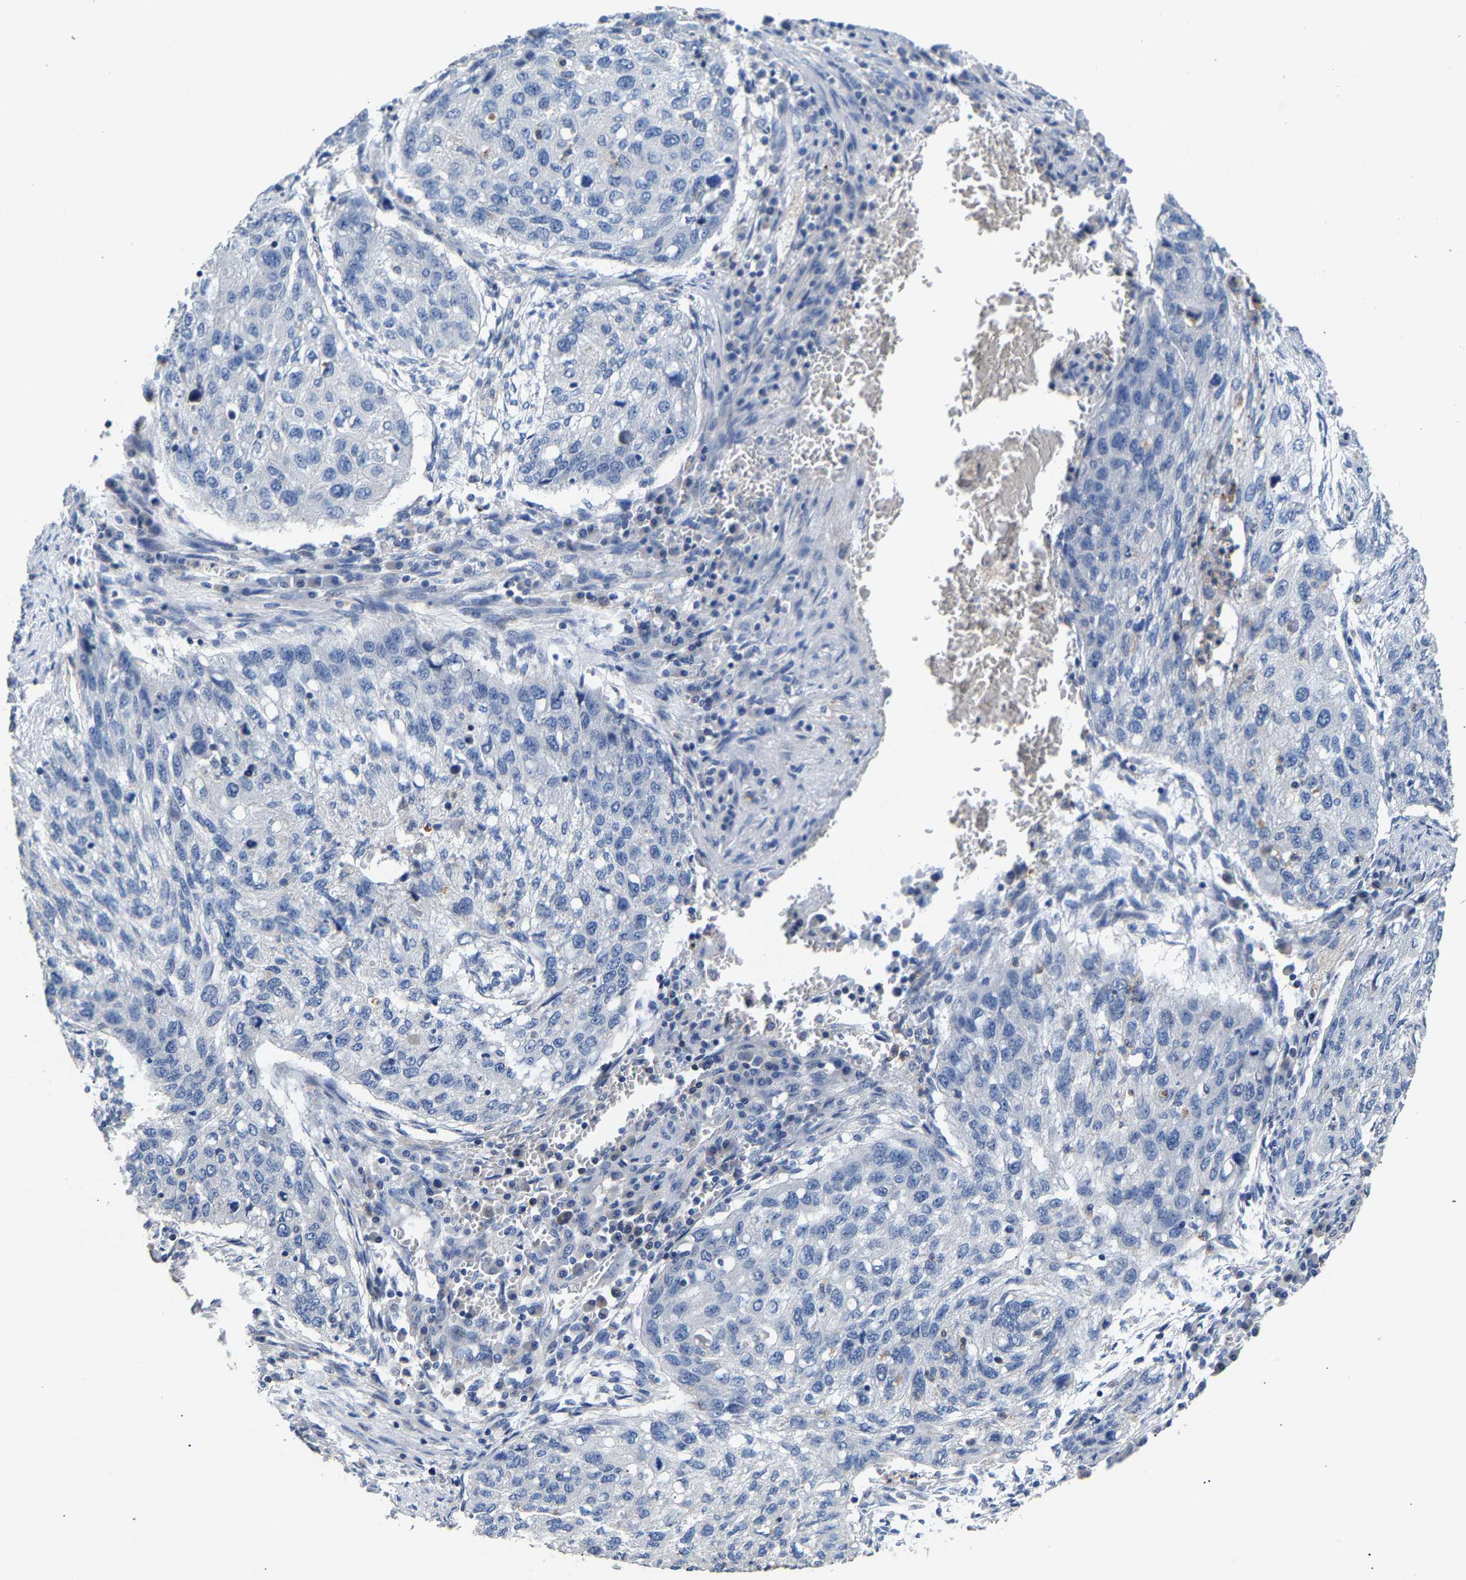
{"staining": {"intensity": "negative", "quantity": "none", "location": "none"}, "tissue": "lung cancer", "cell_type": "Tumor cells", "image_type": "cancer", "snomed": [{"axis": "morphology", "description": "Squamous cell carcinoma, NOS"}, {"axis": "topography", "description": "Lung"}], "caption": "Immunohistochemistry of human lung cancer shows no expression in tumor cells.", "gene": "CCDC171", "patient": {"sex": "female", "age": 63}}